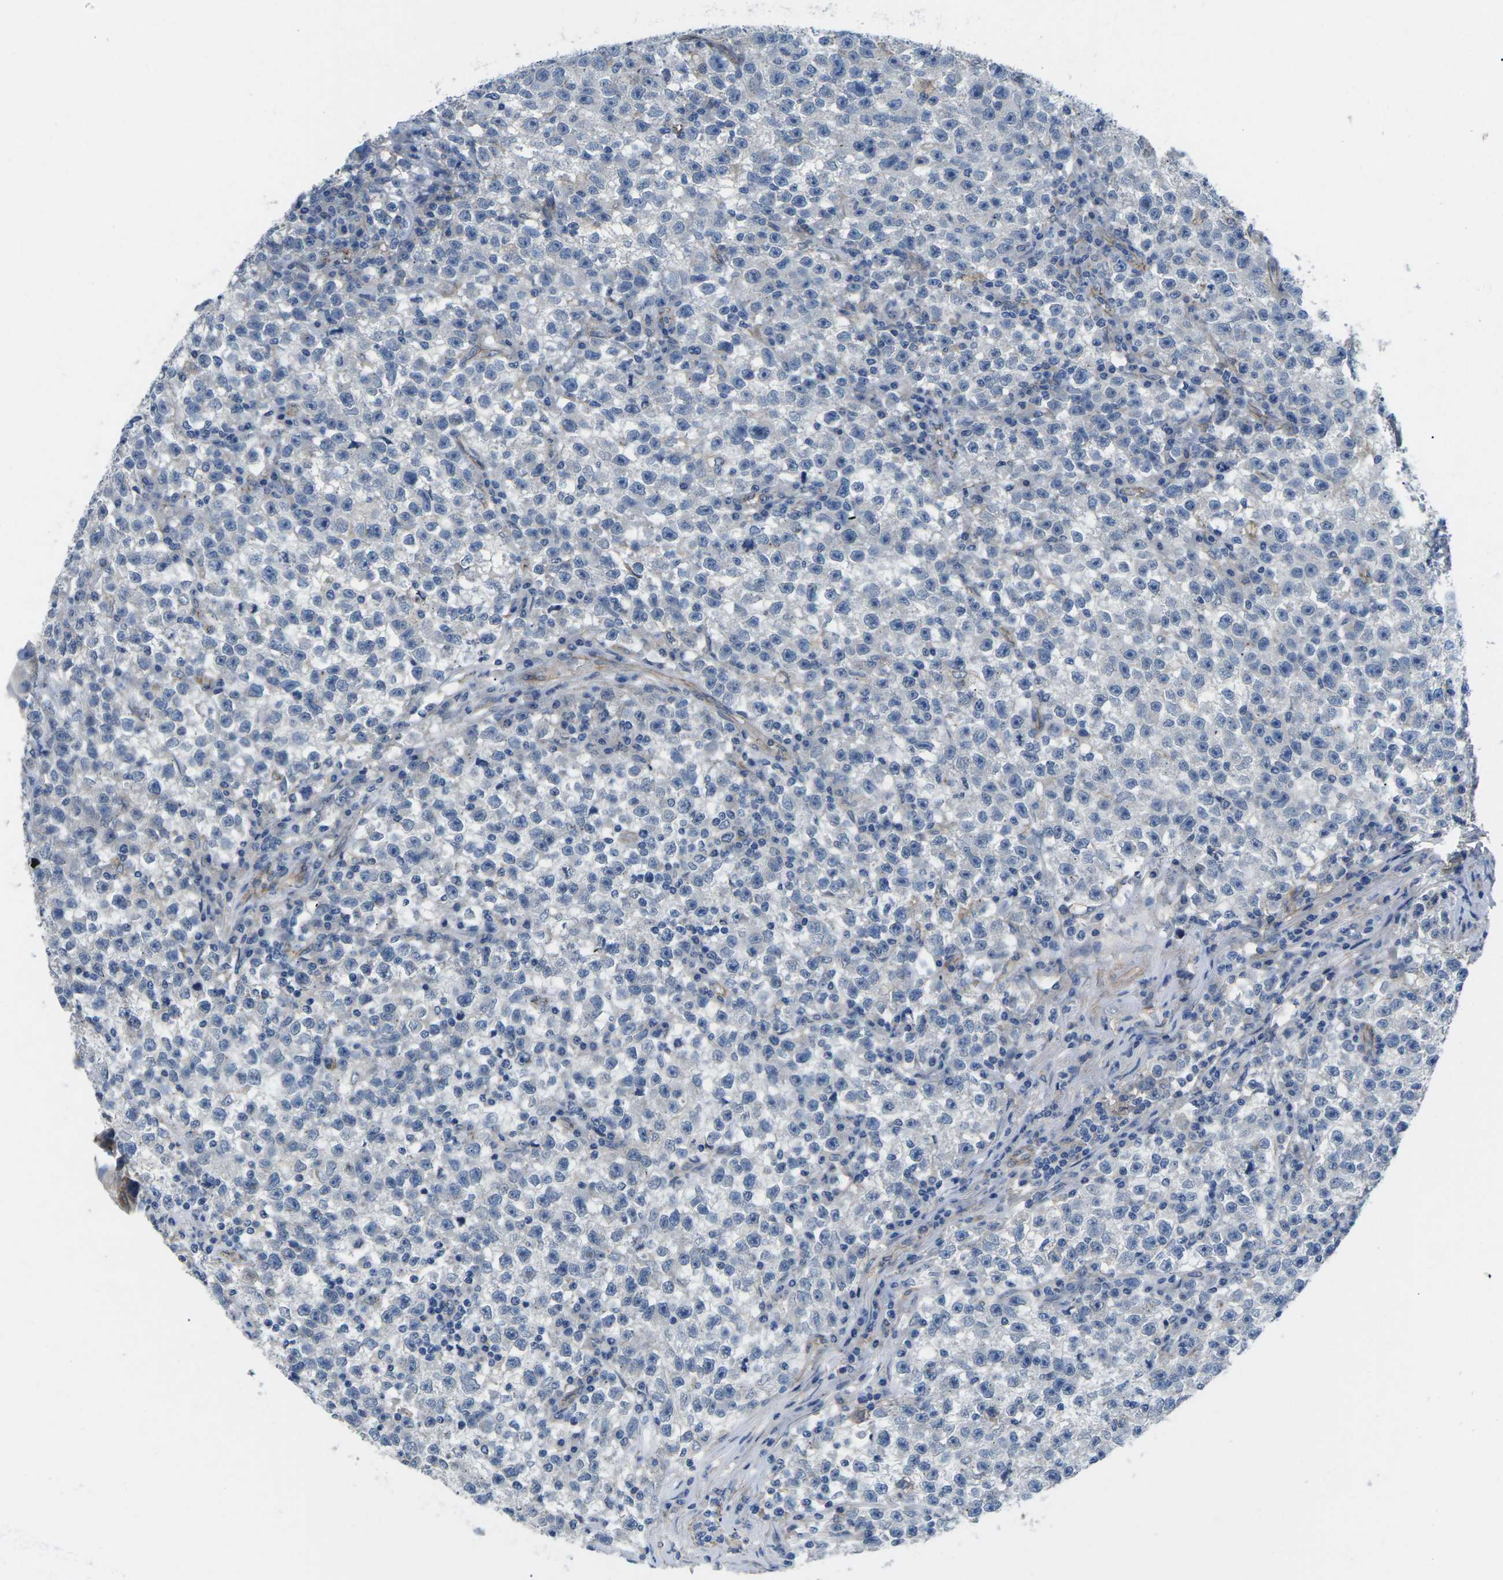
{"staining": {"intensity": "negative", "quantity": "none", "location": "none"}, "tissue": "testis cancer", "cell_type": "Tumor cells", "image_type": "cancer", "snomed": [{"axis": "morphology", "description": "Seminoma, NOS"}, {"axis": "topography", "description": "Testis"}], "caption": "DAB (3,3'-diaminobenzidine) immunohistochemical staining of human seminoma (testis) exhibits no significant expression in tumor cells.", "gene": "CTNND1", "patient": {"sex": "male", "age": 22}}